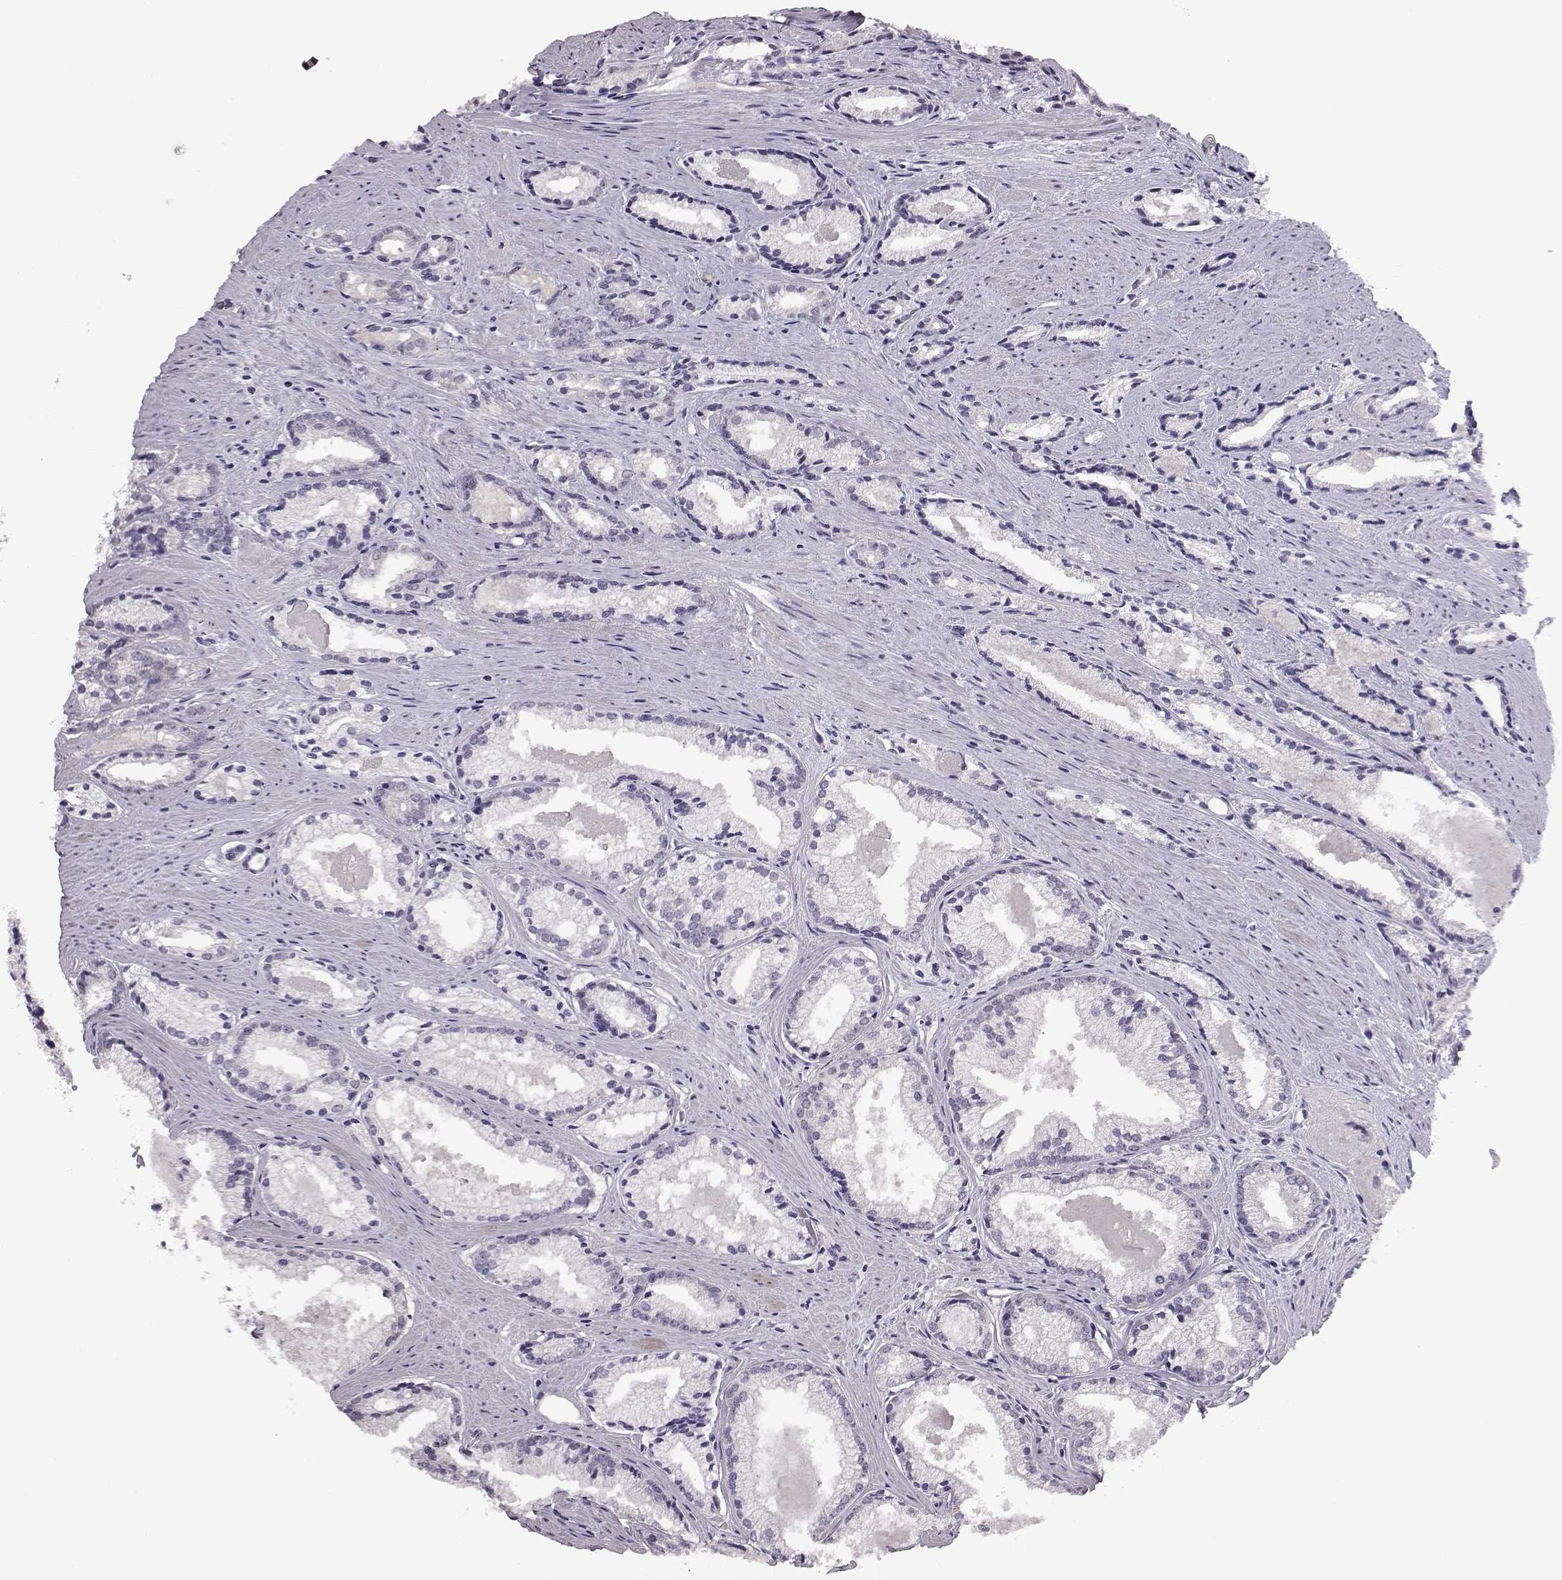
{"staining": {"intensity": "negative", "quantity": "none", "location": "none"}, "tissue": "prostate cancer", "cell_type": "Tumor cells", "image_type": "cancer", "snomed": [{"axis": "morphology", "description": "Adenocarcinoma, NOS"}, {"axis": "morphology", "description": "Adenocarcinoma, High grade"}, {"axis": "topography", "description": "Prostate"}], "caption": "Human prostate cancer (adenocarcinoma) stained for a protein using immunohistochemistry (IHC) reveals no staining in tumor cells.", "gene": "C10orf62", "patient": {"sex": "male", "age": 70}}